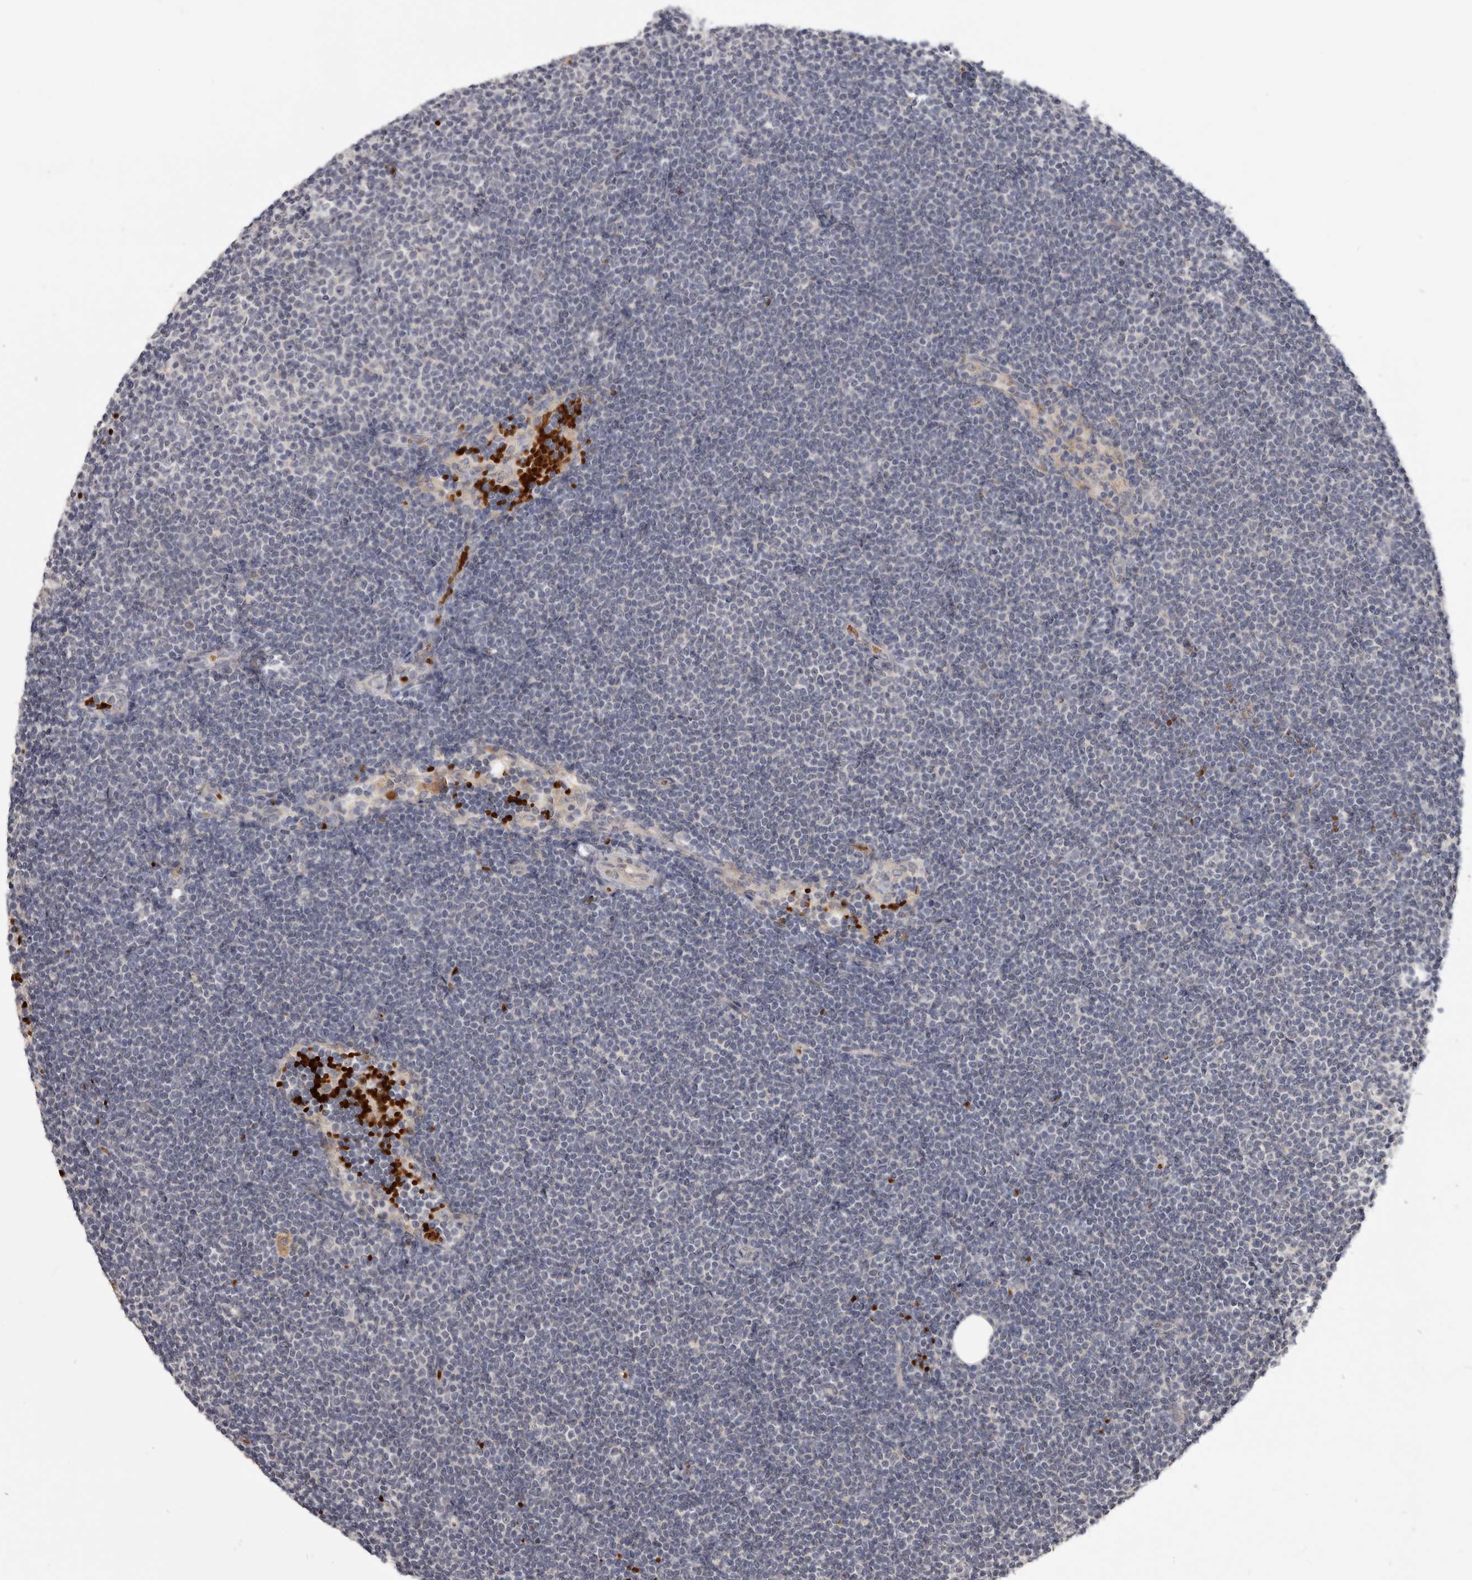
{"staining": {"intensity": "negative", "quantity": "none", "location": "none"}, "tissue": "lymphoma", "cell_type": "Tumor cells", "image_type": "cancer", "snomed": [{"axis": "morphology", "description": "Malignant lymphoma, non-Hodgkin's type, Low grade"}, {"axis": "topography", "description": "Lymph node"}], "caption": "Immunohistochemical staining of malignant lymphoma, non-Hodgkin's type (low-grade) exhibits no significant expression in tumor cells.", "gene": "NENF", "patient": {"sex": "female", "age": 53}}